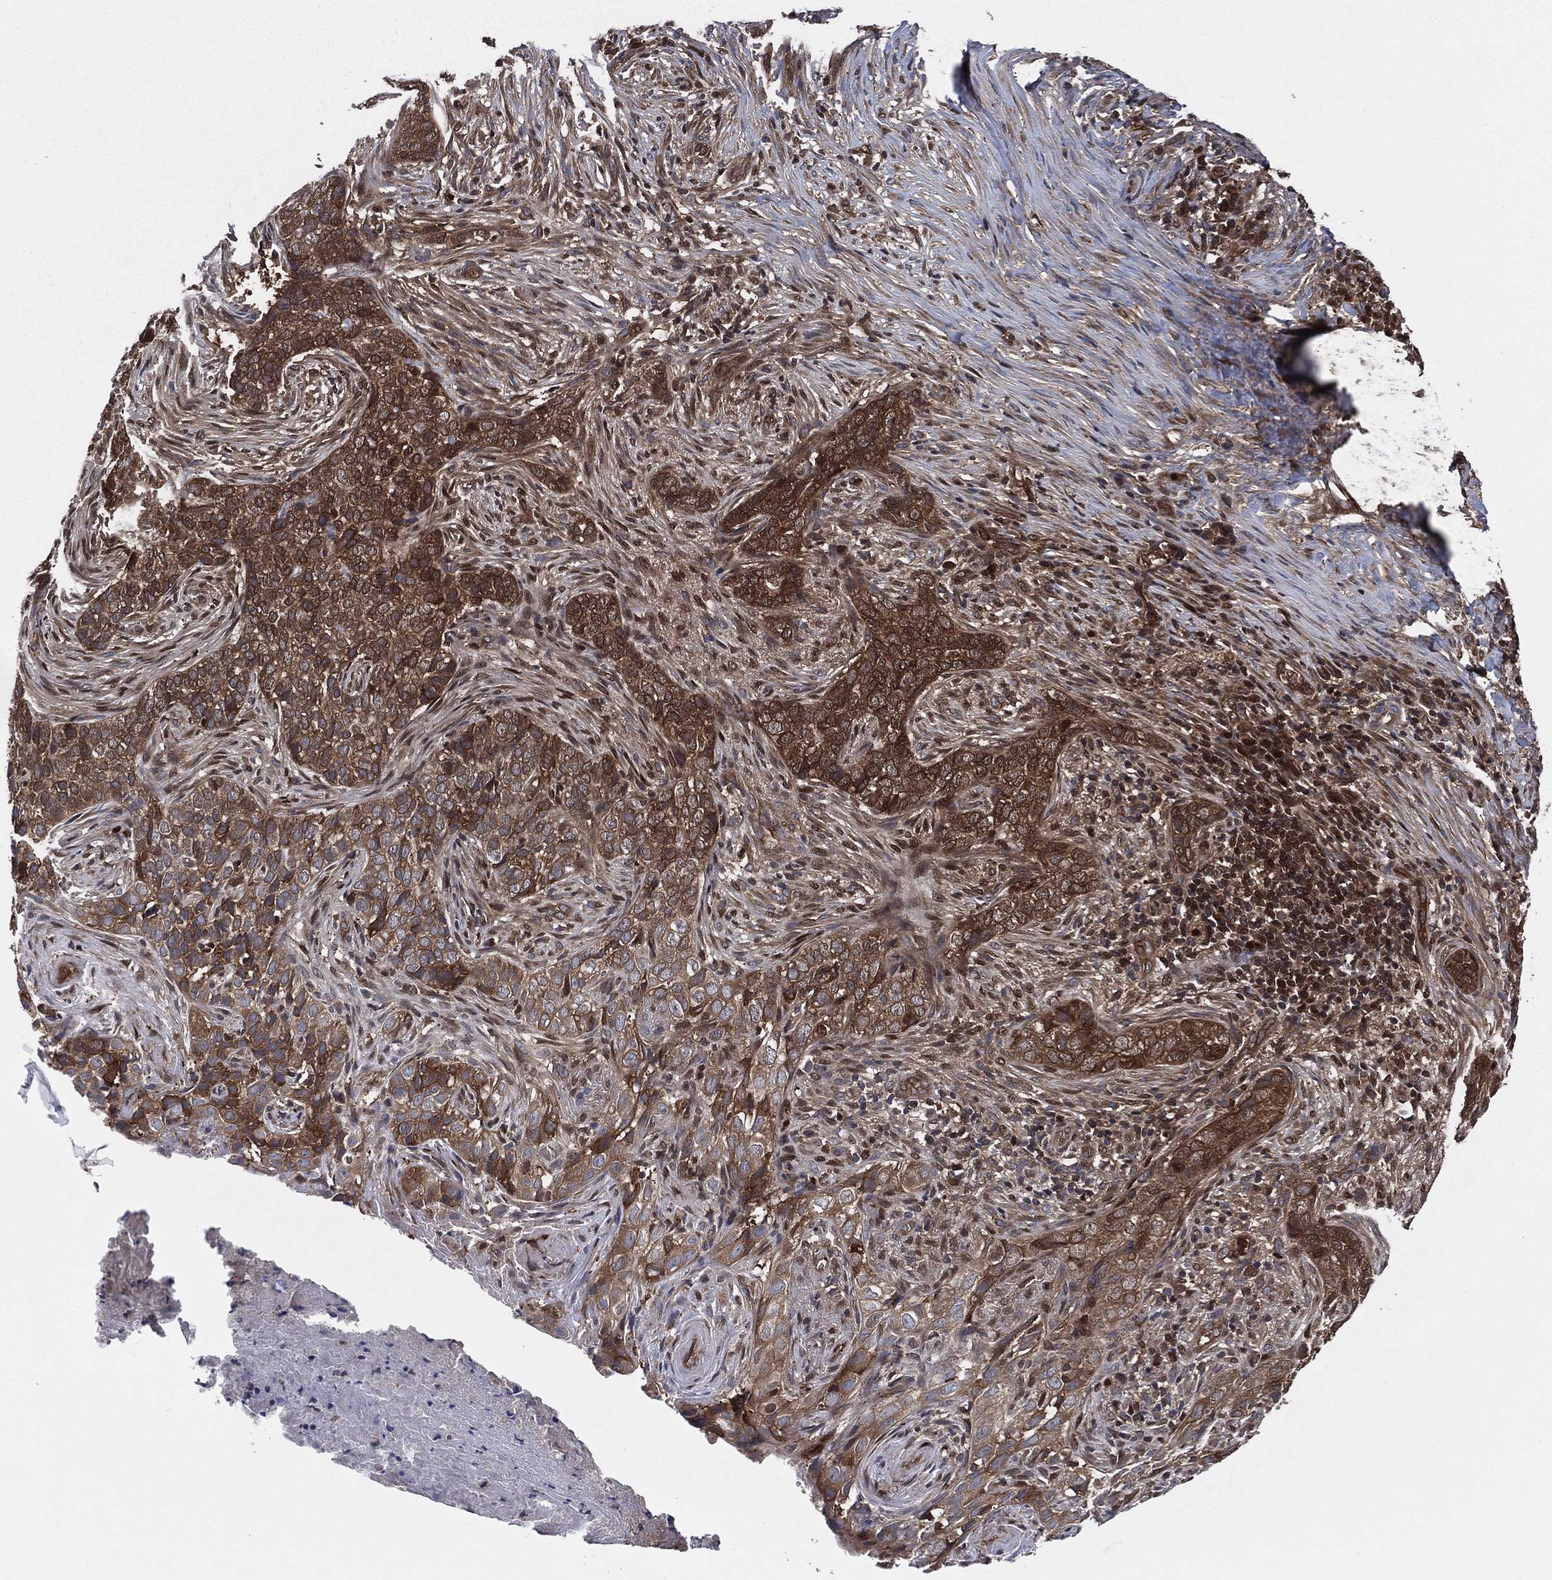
{"staining": {"intensity": "strong", "quantity": ">75%", "location": "cytoplasmic/membranous"}, "tissue": "skin cancer", "cell_type": "Tumor cells", "image_type": "cancer", "snomed": [{"axis": "morphology", "description": "Squamous cell carcinoma, NOS"}, {"axis": "topography", "description": "Skin"}], "caption": "Strong cytoplasmic/membranous expression for a protein is present in about >75% of tumor cells of skin cancer using immunohistochemistry.", "gene": "XPNPEP1", "patient": {"sex": "male", "age": 88}}